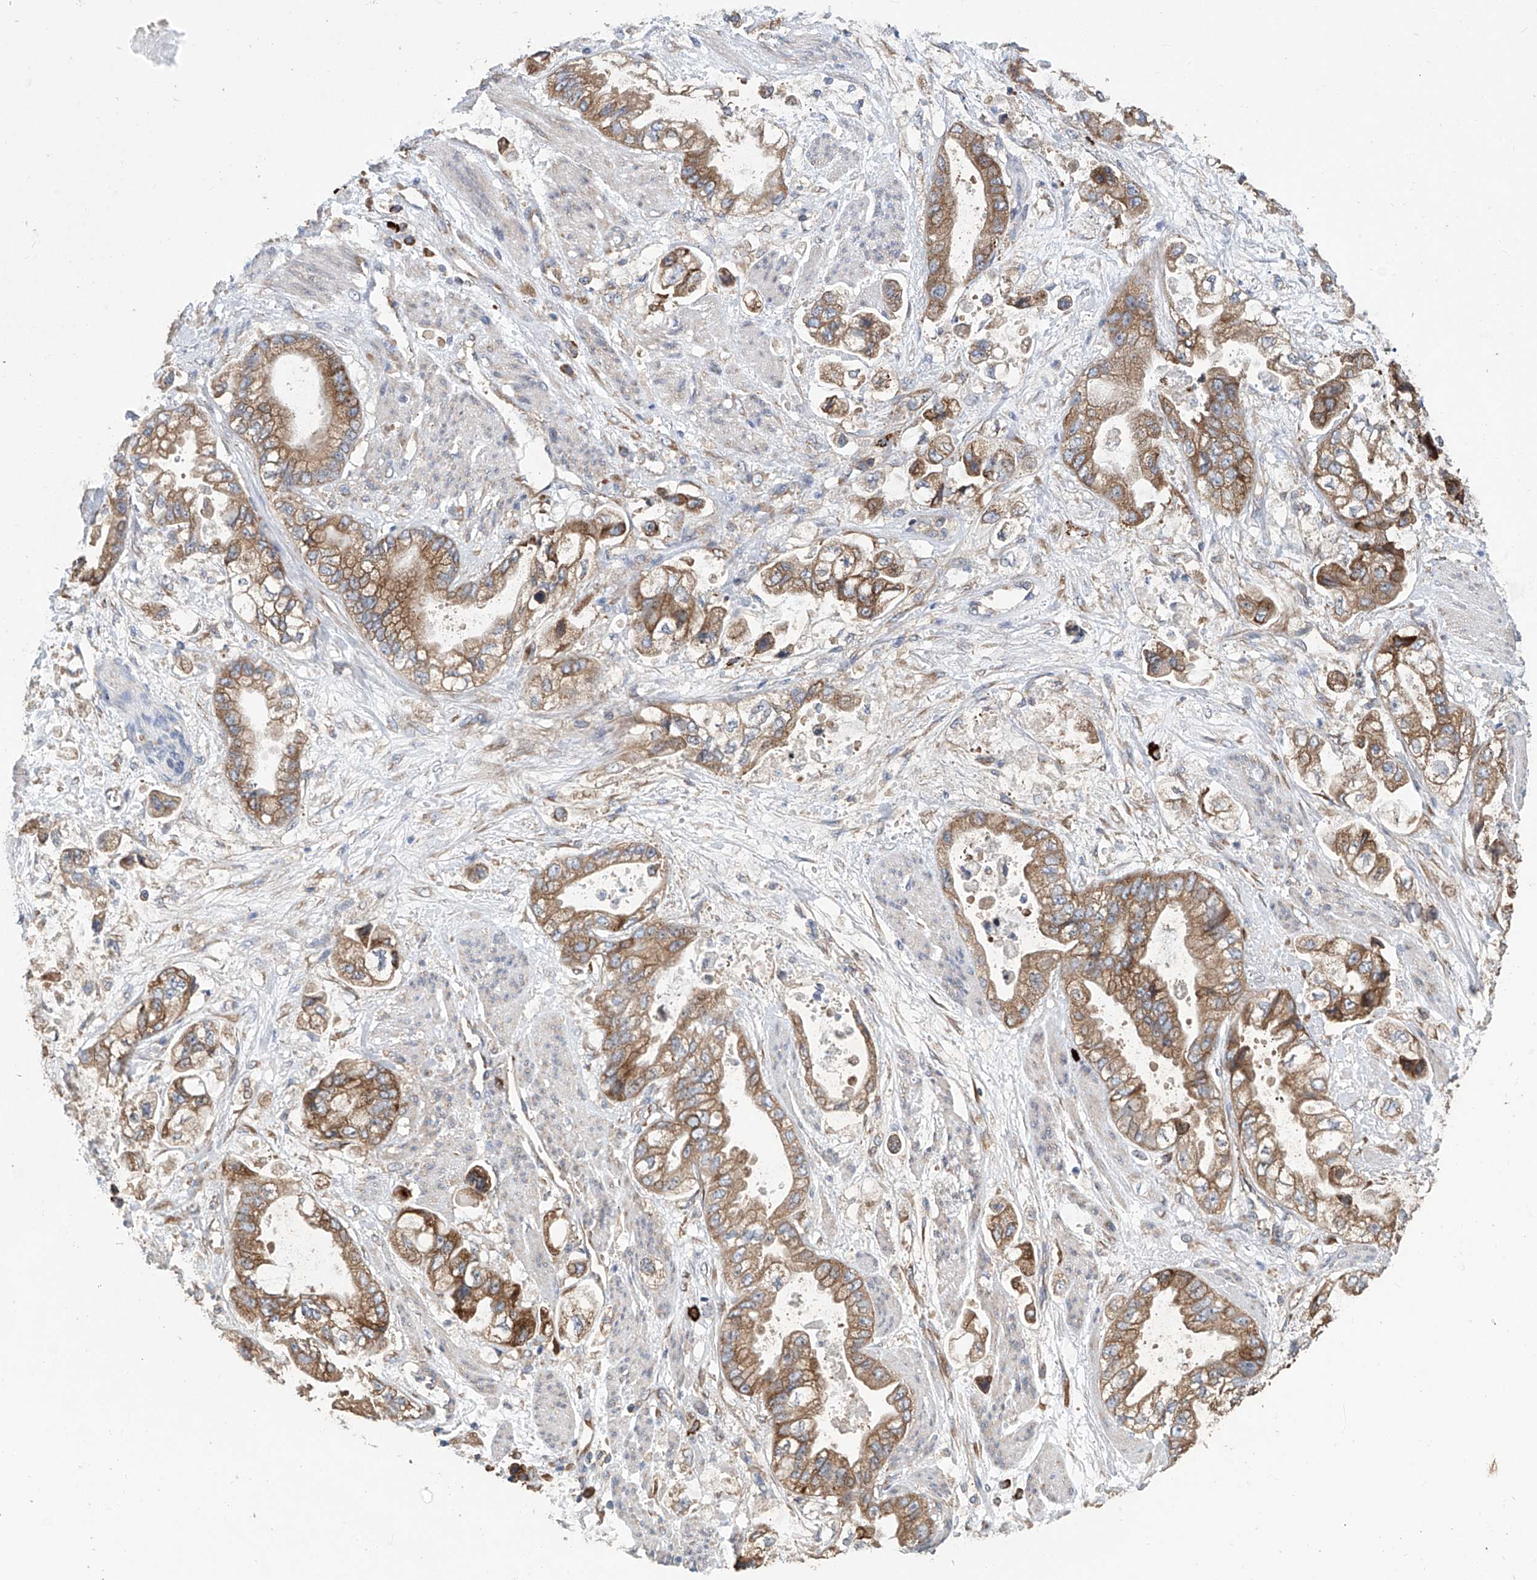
{"staining": {"intensity": "moderate", "quantity": ">75%", "location": "cytoplasmic/membranous"}, "tissue": "stomach cancer", "cell_type": "Tumor cells", "image_type": "cancer", "snomed": [{"axis": "morphology", "description": "Adenocarcinoma, NOS"}, {"axis": "topography", "description": "Stomach"}], "caption": "IHC of stomach cancer reveals medium levels of moderate cytoplasmic/membranous positivity in about >75% of tumor cells.", "gene": "SENP2", "patient": {"sex": "male", "age": 62}}